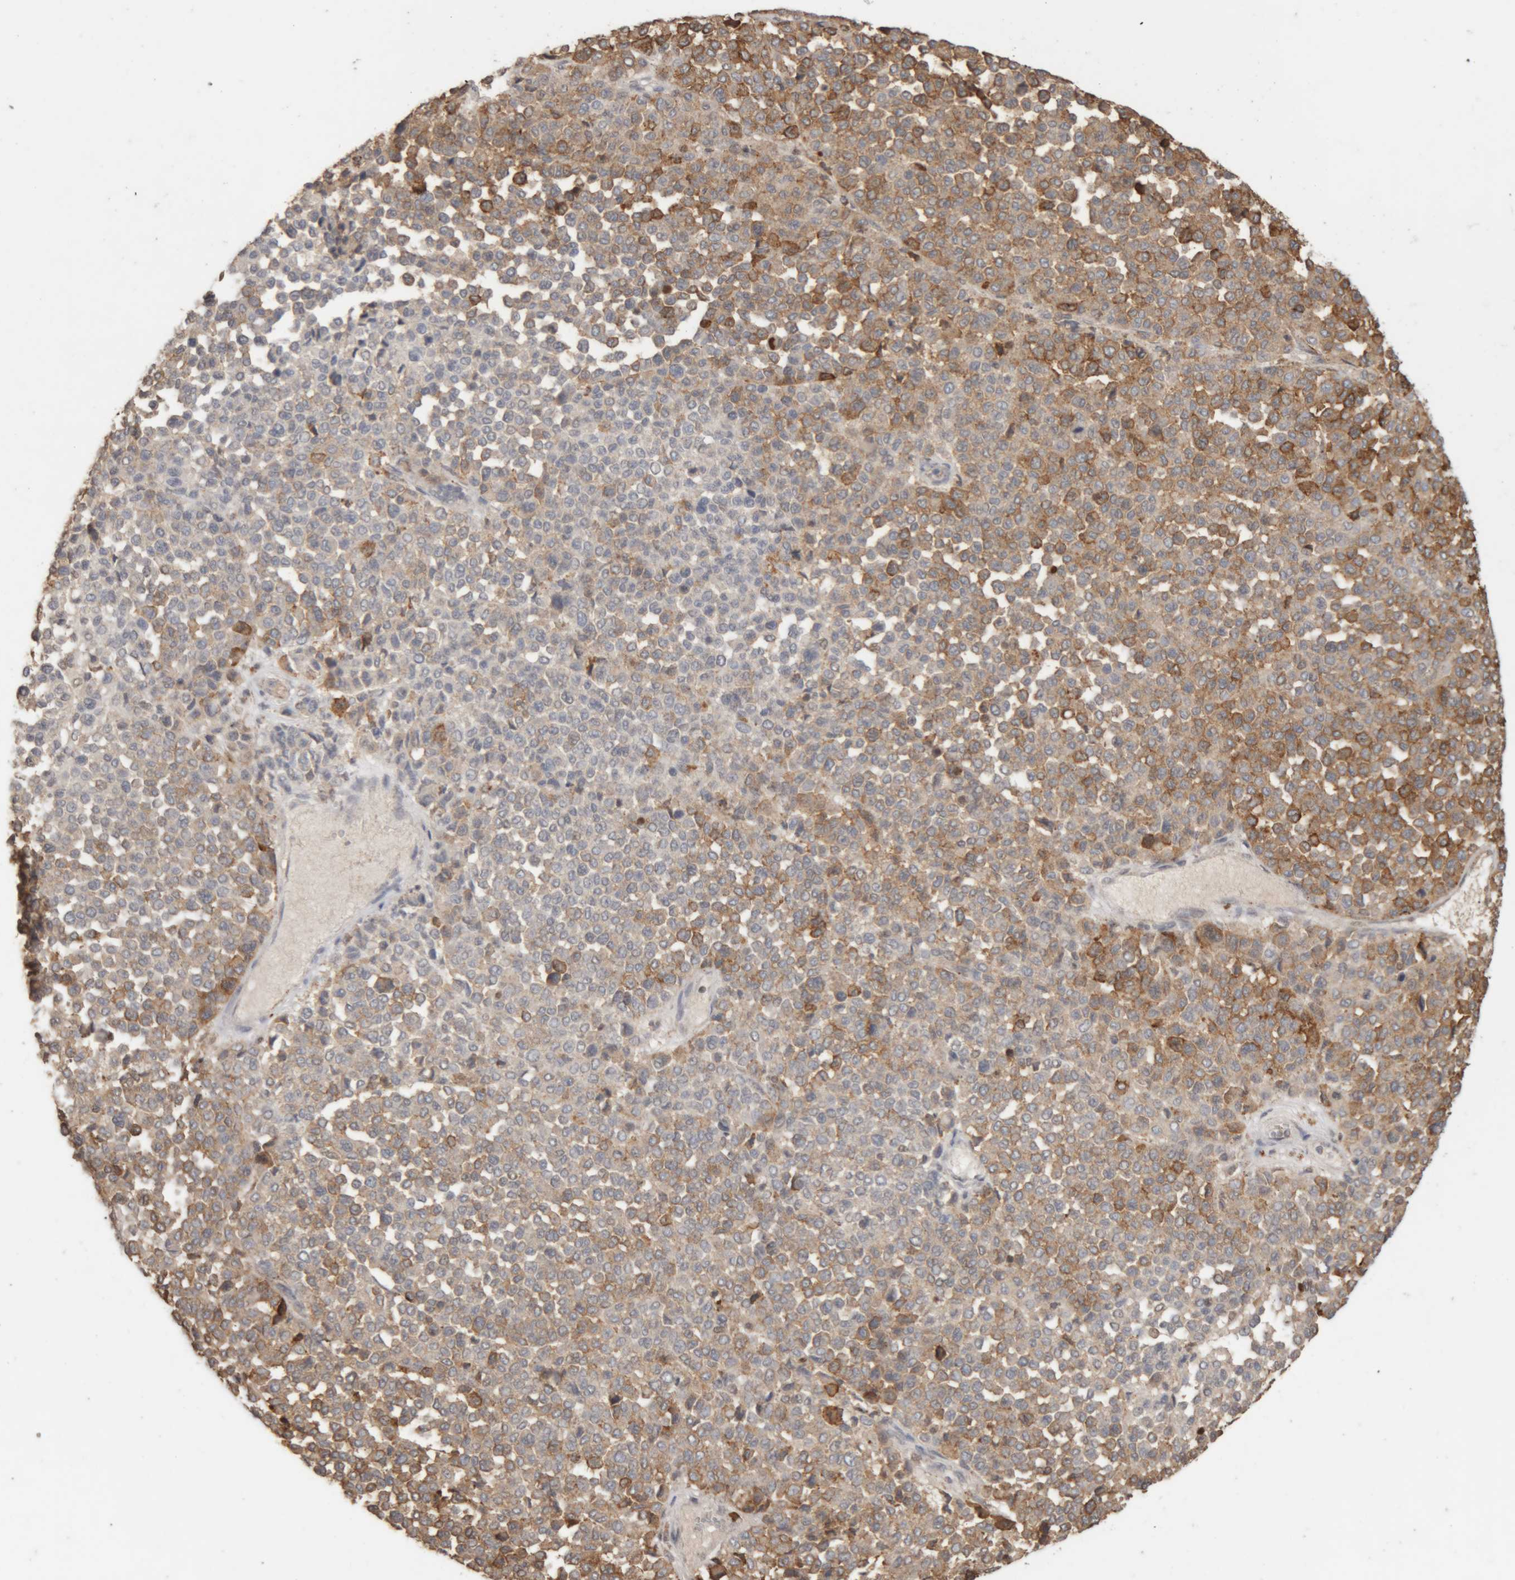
{"staining": {"intensity": "moderate", "quantity": ">75%", "location": "cytoplasmic/membranous"}, "tissue": "melanoma", "cell_type": "Tumor cells", "image_type": "cancer", "snomed": [{"axis": "morphology", "description": "Malignant melanoma, Metastatic site"}, {"axis": "topography", "description": "Pancreas"}], "caption": "IHC of human malignant melanoma (metastatic site) displays medium levels of moderate cytoplasmic/membranous positivity in approximately >75% of tumor cells.", "gene": "ARSA", "patient": {"sex": "female", "age": 30}}